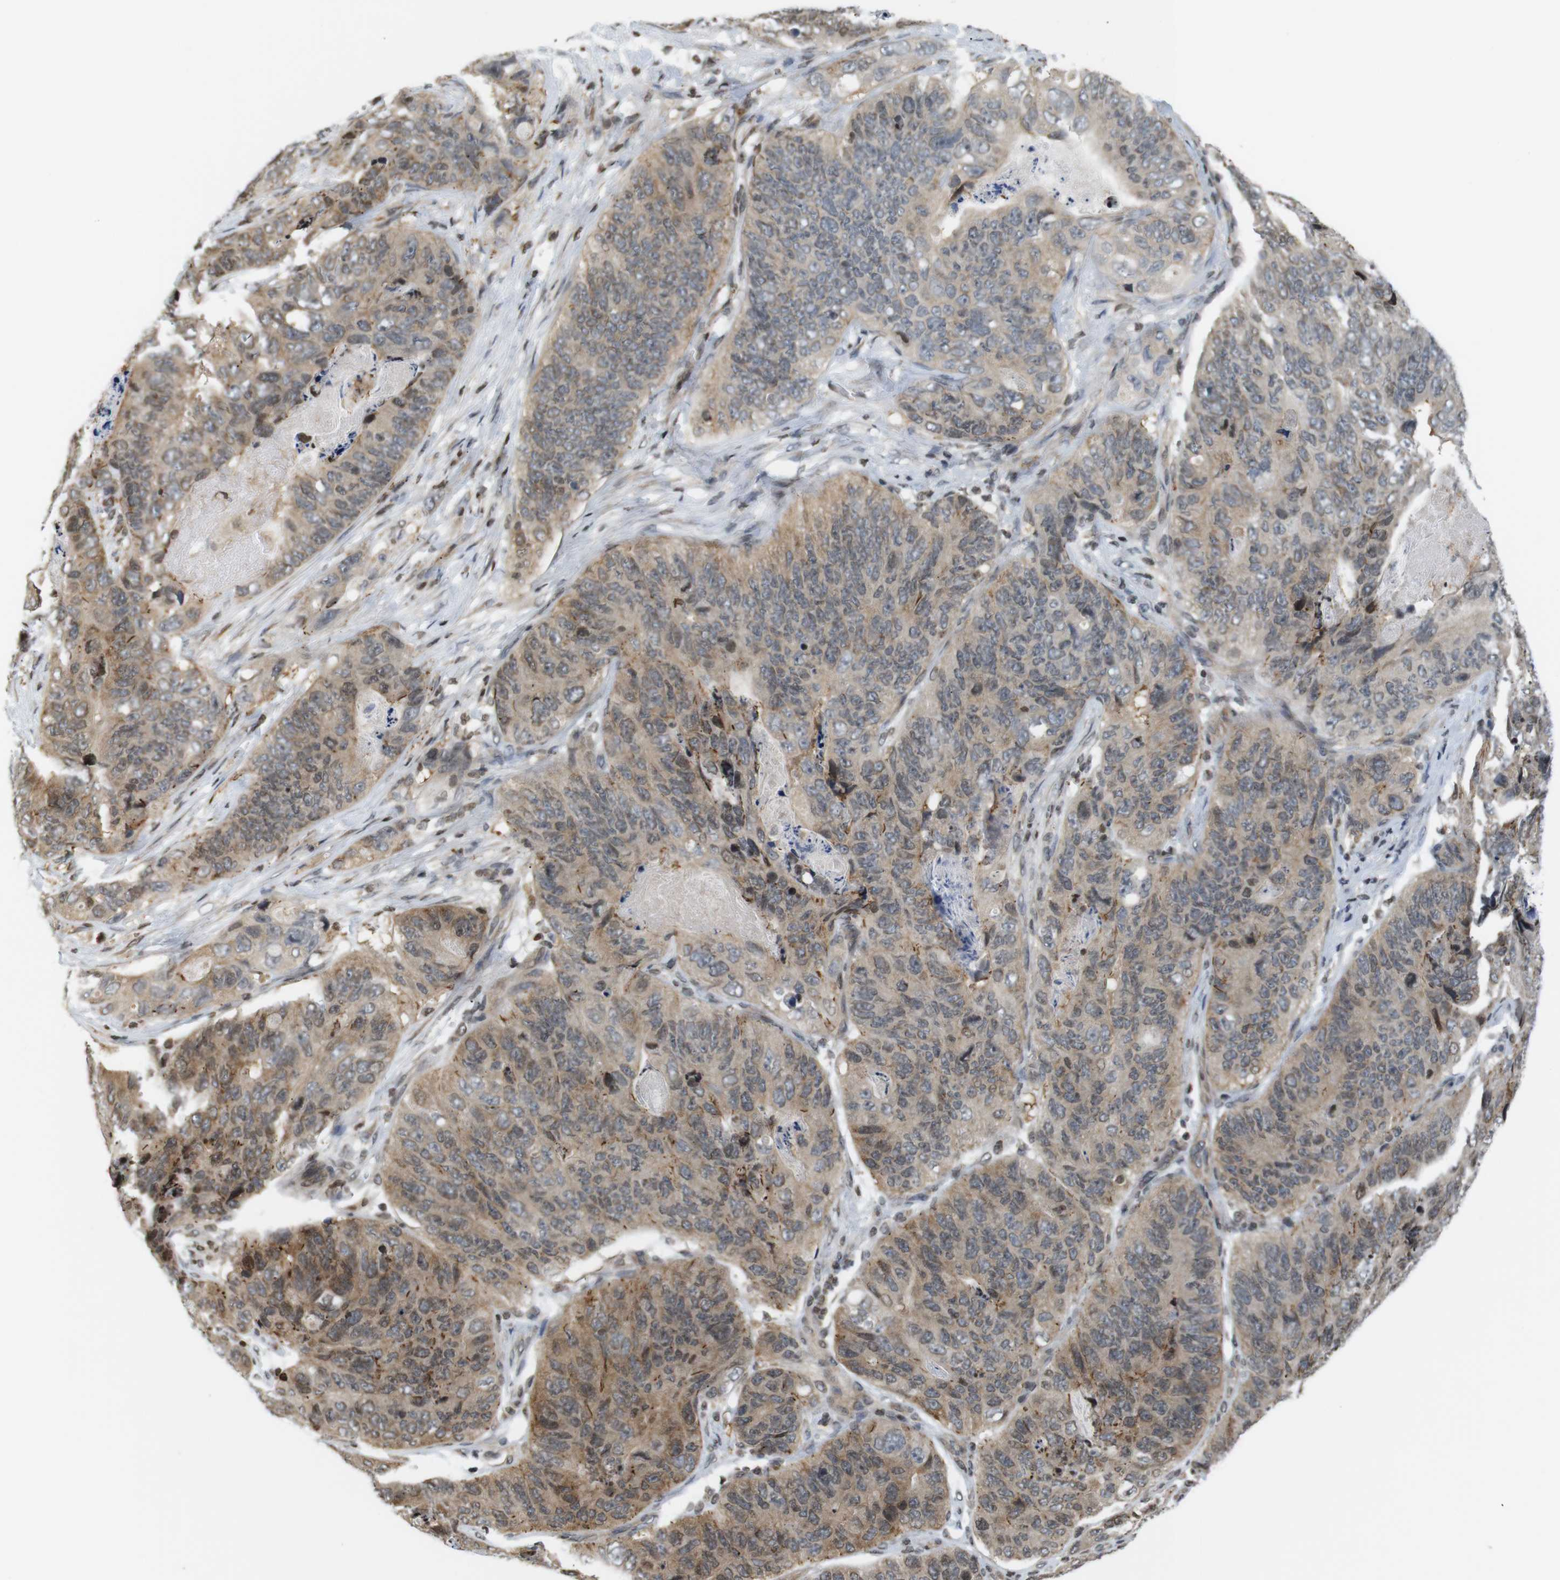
{"staining": {"intensity": "moderate", "quantity": "25%-75%", "location": "cytoplasmic/membranous"}, "tissue": "stomach cancer", "cell_type": "Tumor cells", "image_type": "cancer", "snomed": [{"axis": "morphology", "description": "Adenocarcinoma, NOS"}, {"axis": "topography", "description": "Stomach"}], "caption": "The histopathology image shows immunohistochemical staining of adenocarcinoma (stomach). There is moderate cytoplasmic/membranous expression is appreciated in approximately 25%-75% of tumor cells.", "gene": "MBD1", "patient": {"sex": "female", "age": 89}}